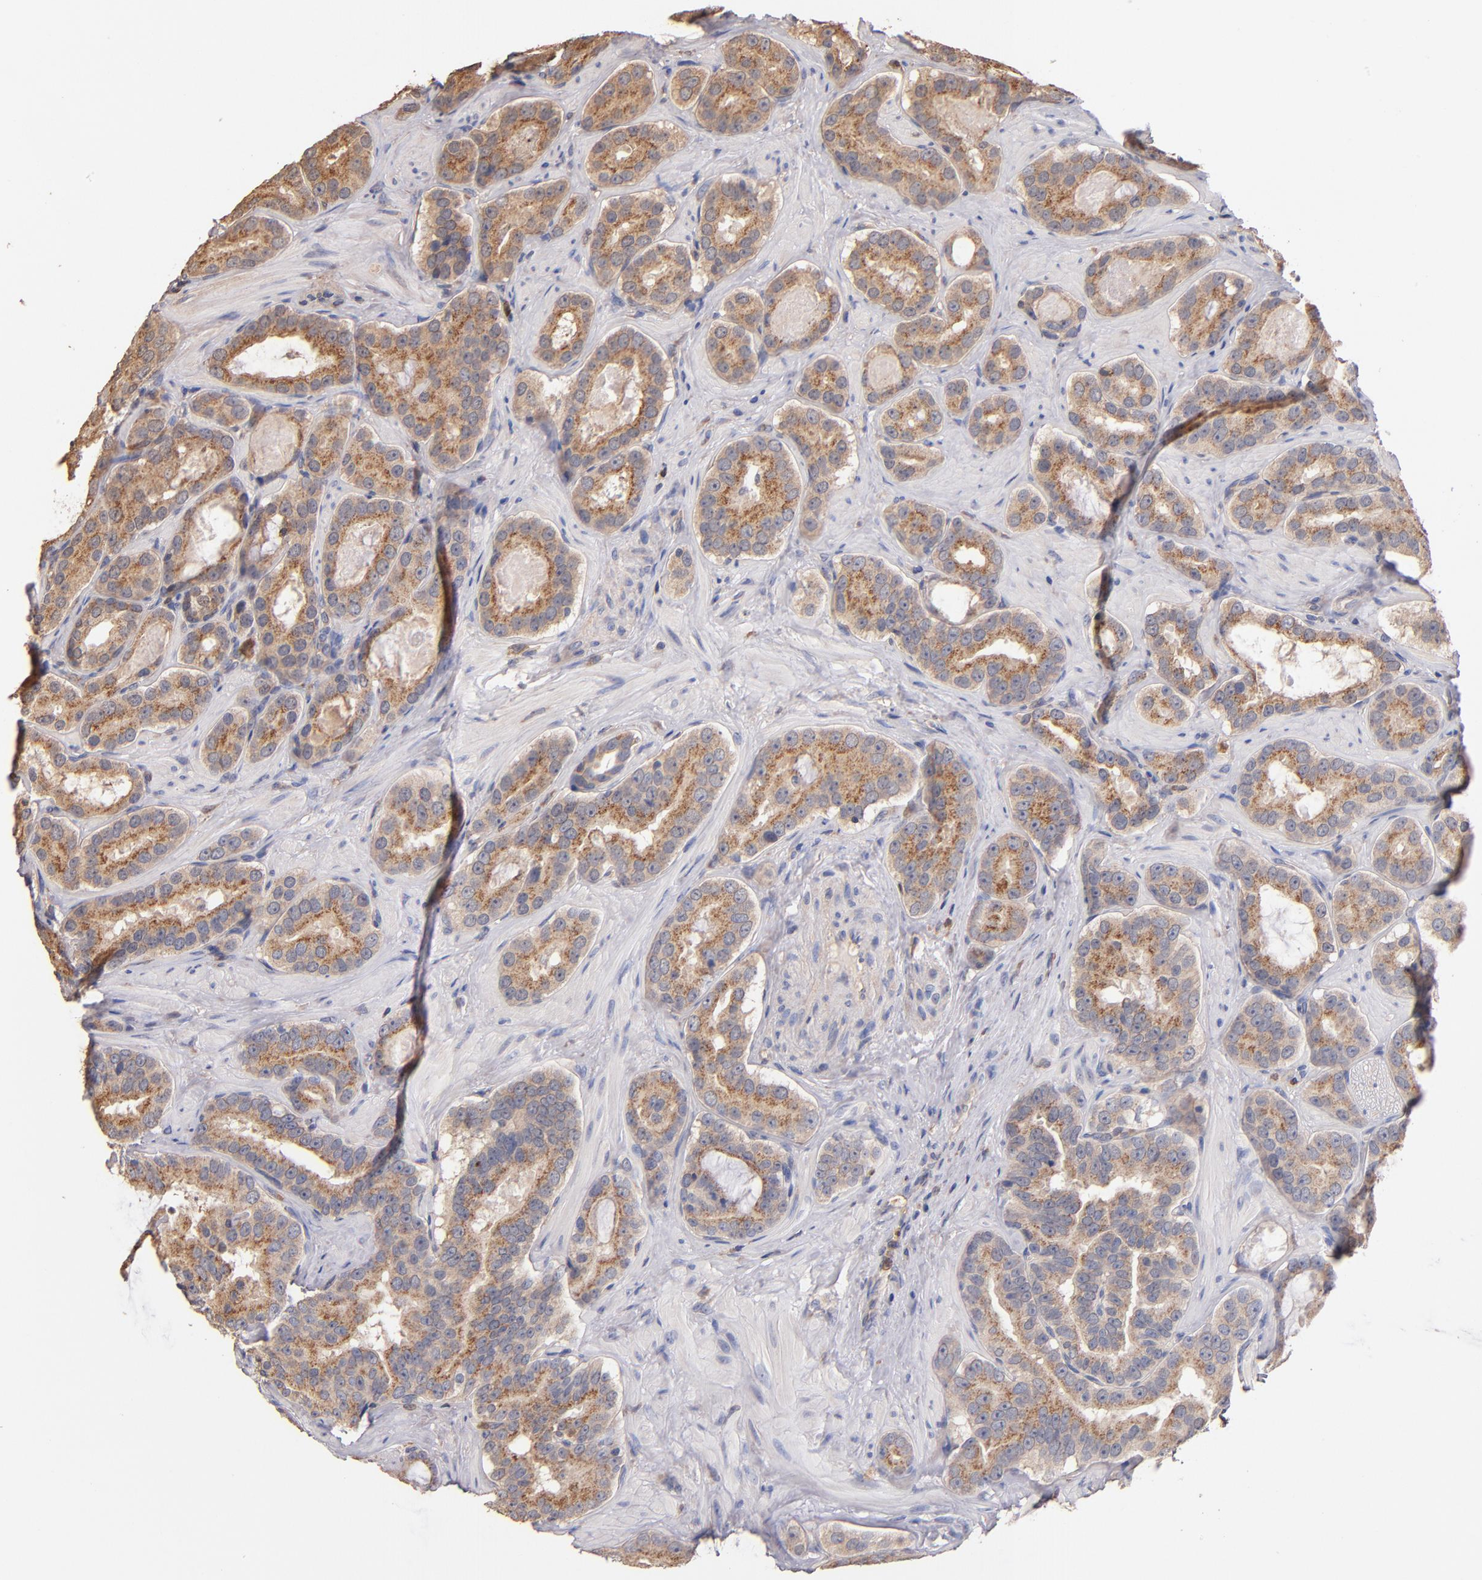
{"staining": {"intensity": "moderate", "quantity": ">75%", "location": "cytoplasmic/membranous"}, "tissue": "prostate cancer", "cell_type": "Tumor cells", "image_type": "cancer", "snomed": [{"axis": "morphology", "description": "Adenocarcinoma, Low grade"}, {"axis": "topography", "description": "Prostate"}], "caption": "Prostate cancer (adenocarcinoma (low-grade)) tissue exhibits moderate cytoplasmic/membranous expression in approximately >75% of tumor cells The protein is stained brown, and the nuclei are stained in blue (DAB (3,3'-diaminobenzidine) IHC with brightfield microscopy, high magnification).", "gene": "RO60", "patient": {"sex": "male", "age": 59}}